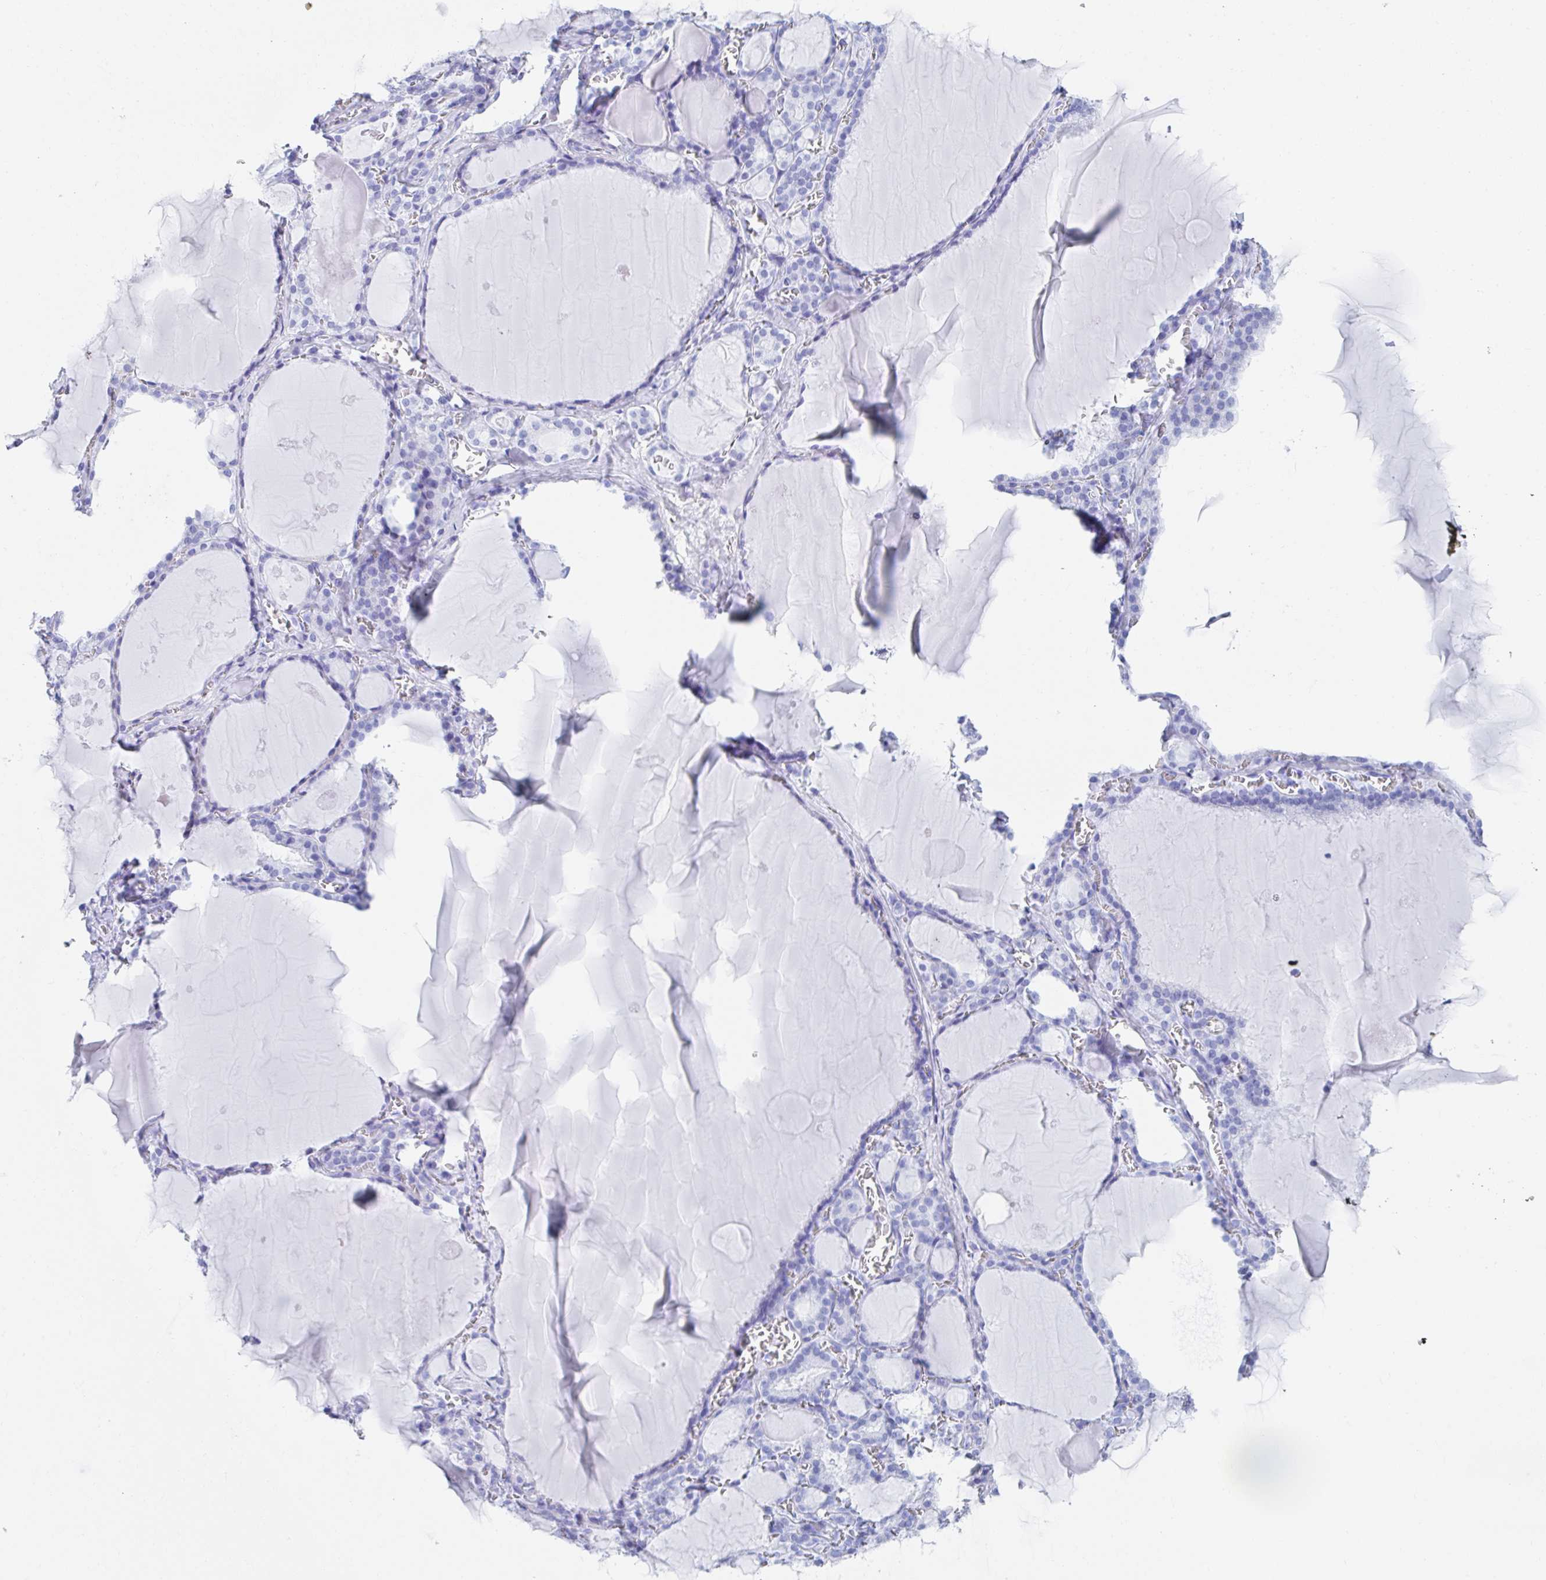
{"staining": {"intensity": "negative", "quantity": "none", "location": "none"}, "tissue": "thyroid gland", "cell_type": "Glandular cells", "image_type": "normal", "snomed": [{"axis": "morphology", "description": "Normal tissue, NOS"}, {"axis": "topography", "description": "Thyroid gland"}], "caption": "Histopathology image shows no significant protein staining in glandular cells of benign thyroid gland.", "gene": "CD7", "patient": {"sex": "male", "age": 56}}